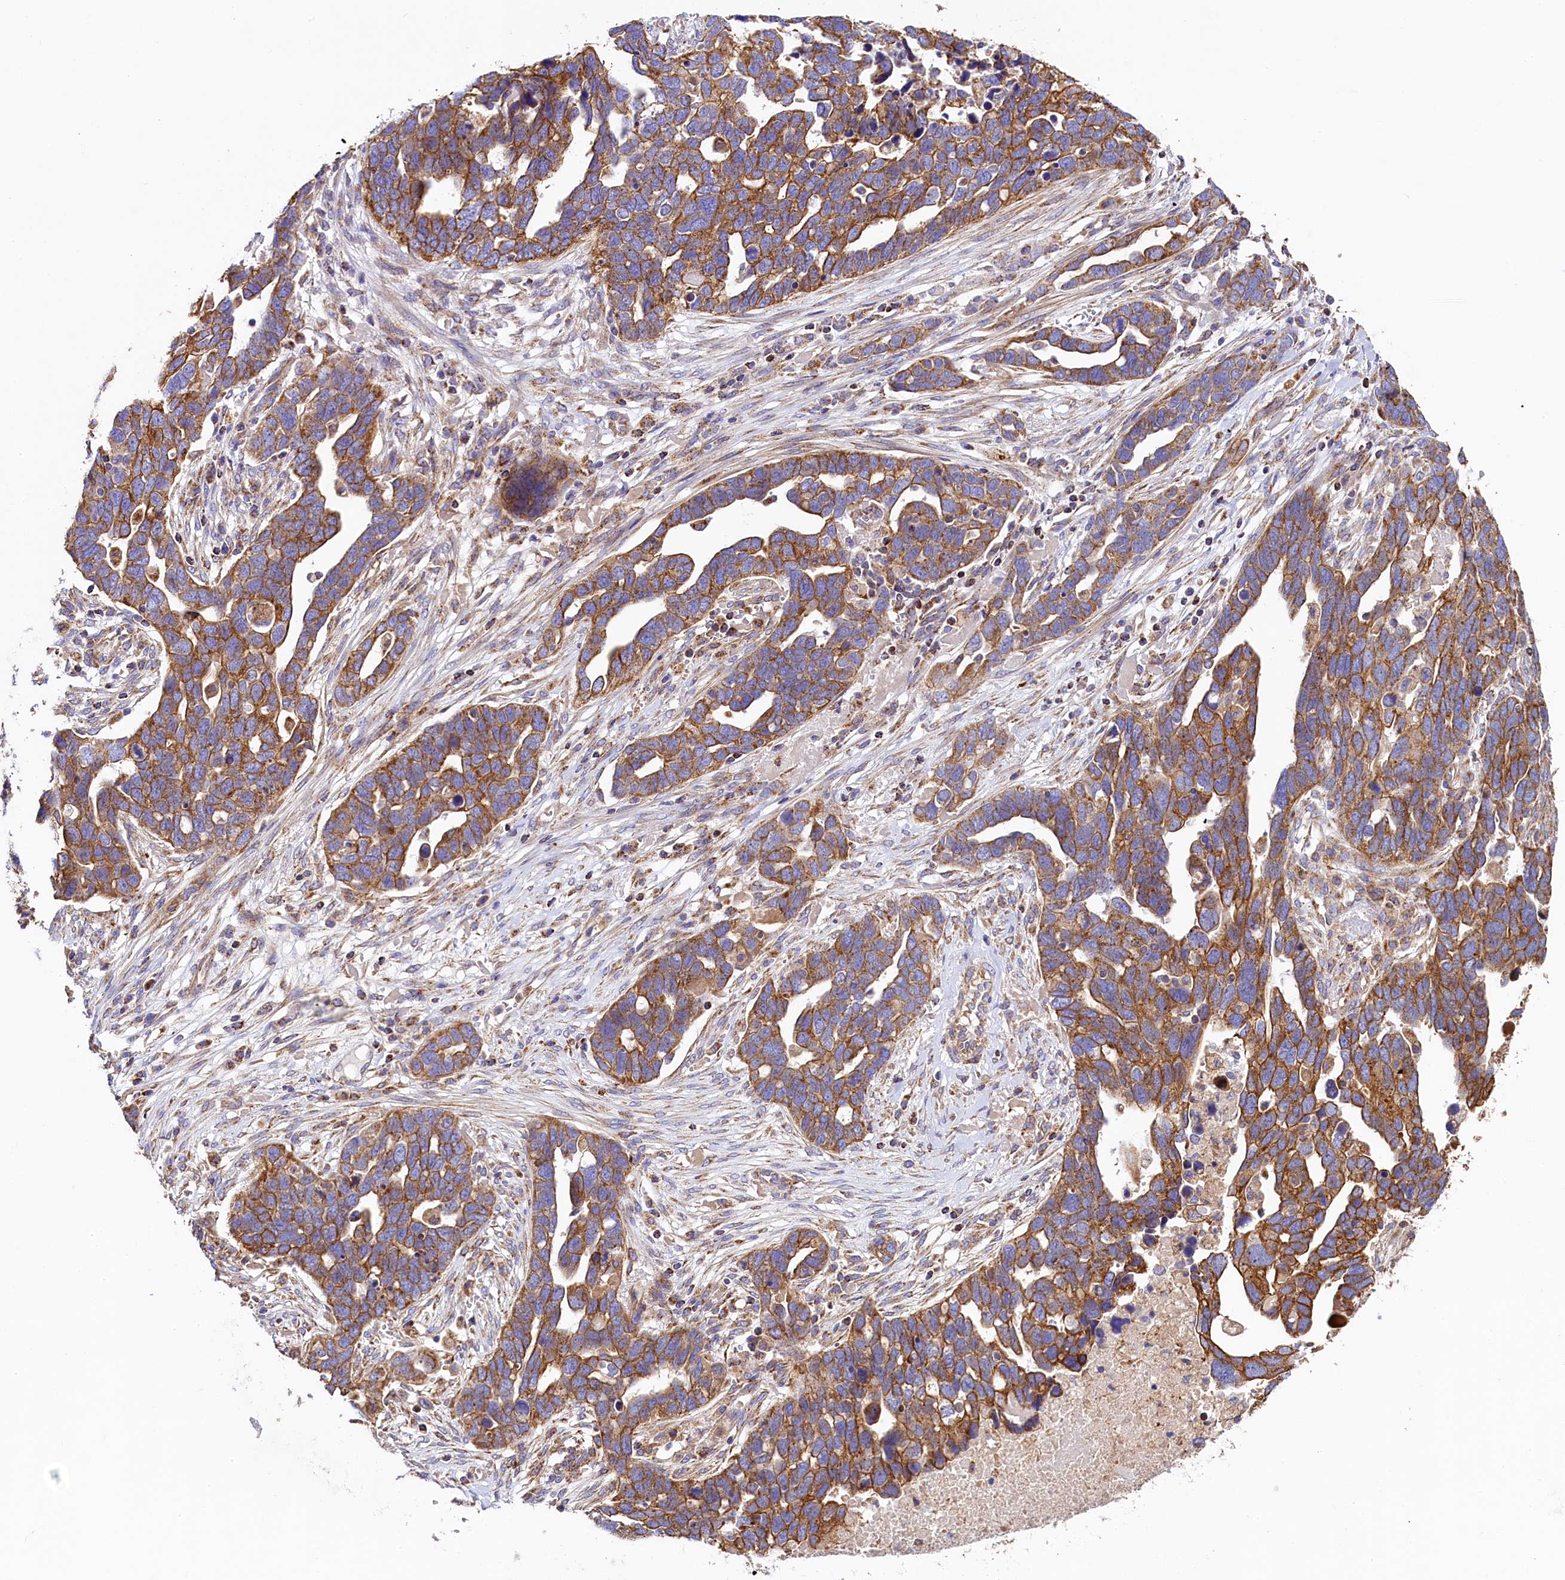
{"staining": {"intensity": "moderate", "quantity": ">75%", "location": "cytoplasmic/membranous"}, "tissue": "ovarian cancer", "cell_type": "Tumor cells", "image_type": "cancer", "snomed": [{"axis": "morphology", "description": "Cystadenocarcinoma, serous, NOS"}, {"axis": "topography", "description": "Ovary"}], "caption": "The micrograph demonstrates staining of serous cystadenocarcinoma (ovarian), revealing moderate cytoplasmic/membranous protein staining (brown color) within tumor cells.", "gene": "CLYBL", "patient": {"sex": "female", "age": 54}}